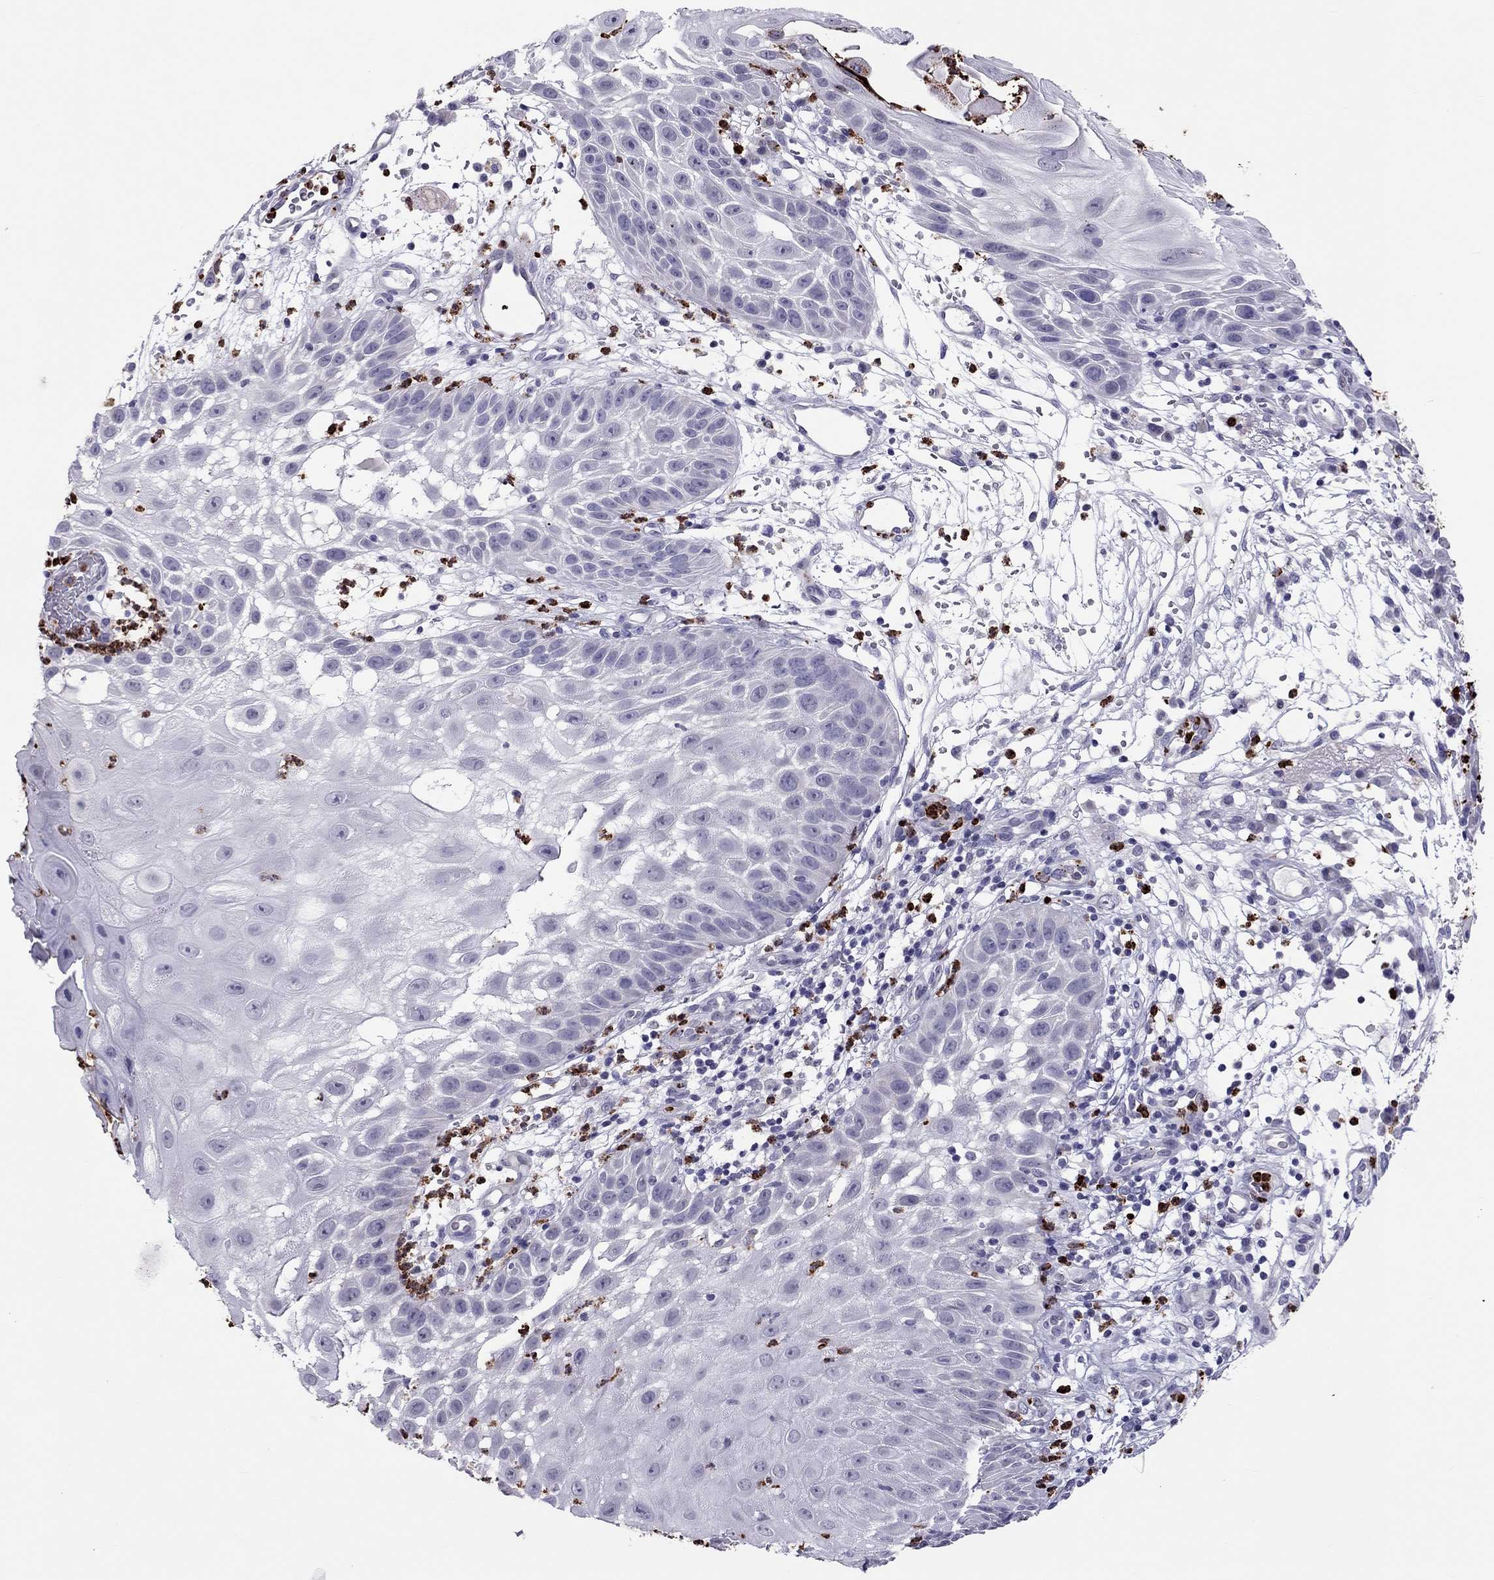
{"staining": {"intensity": "negative", "quantity": "none", "location": "none"}, "tissue": "skin cancer", "cell_type": "Tumor cells", "image_type": "cancer", "snomed": [{"axis": "morphology", "description": "Normal tissue, NOS"}, {"axis": "morphology", "description": "Squamous cell carcinoma, NOS"}, {"axis": "topography", "description": "Skin"}], "caption": "Histopathology image shows no protein expression in tumor cells of skin squamous cell carcinoma tissue.", "gene": "CCL27", "patient": {"sex": "male", "age": 79}}